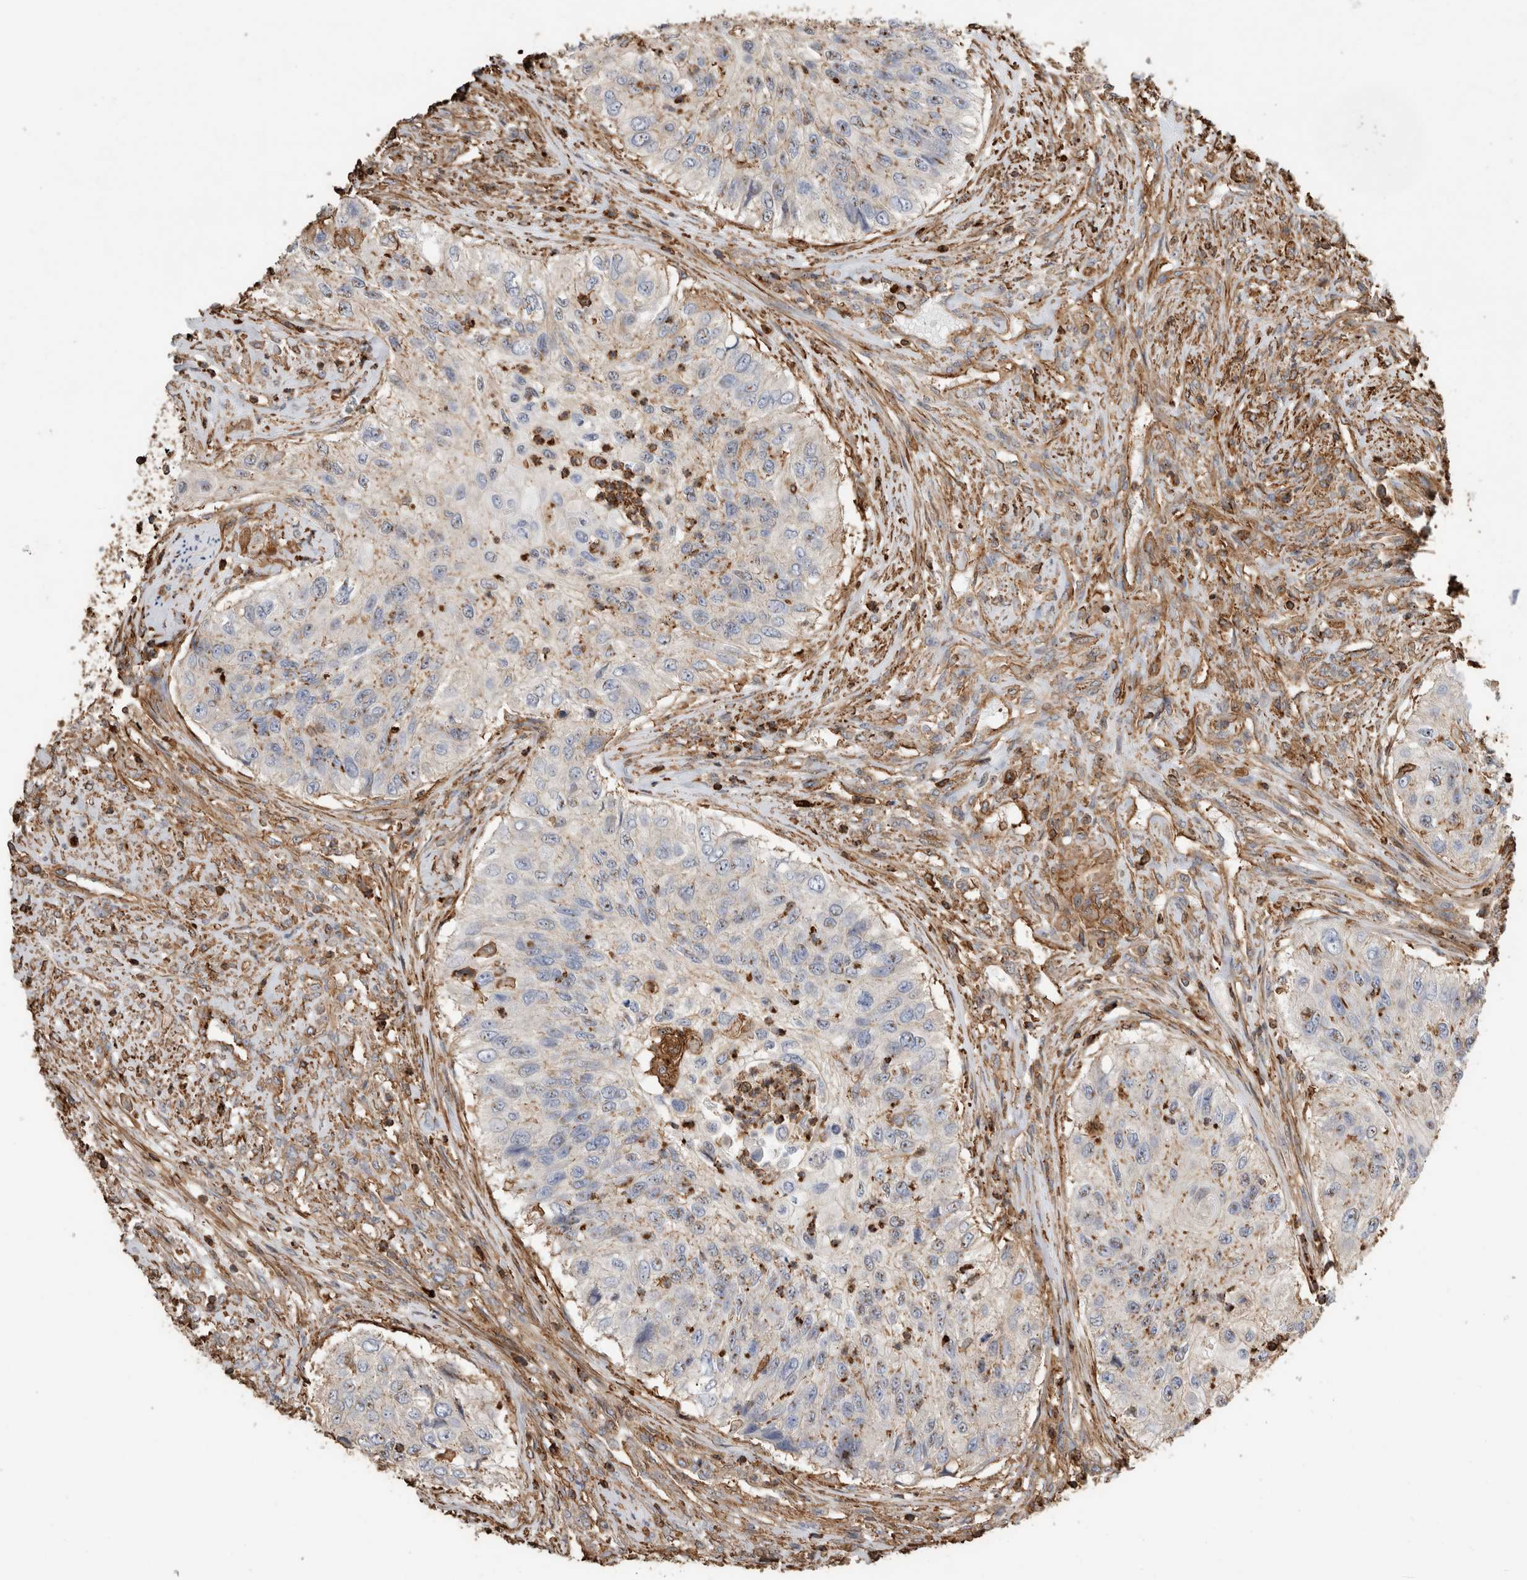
{"staining": {"intensity": "negative", "quantity": "none", "location": "none"}, "tissue": "urothelial cancer", "cell_type": "Tumor cells", "image_type": "cancer", "snomed": [{"axis": "morphology", "description": "Urothelial carcinoma, High grade"}, {"axis": "topography", "description": "Urinary bladder"}], "caption": "A histopathology image of human urothelial carcinoma (high-grade) is negative for staining in tumor cells. The staining is performed using DAB (3,3'-diaminobenzidine) brown chromogen with nuclei counter-stained in using hematoxylin.", "gene": "GPER1", "patient": {"sex": "female", "age": 60}}